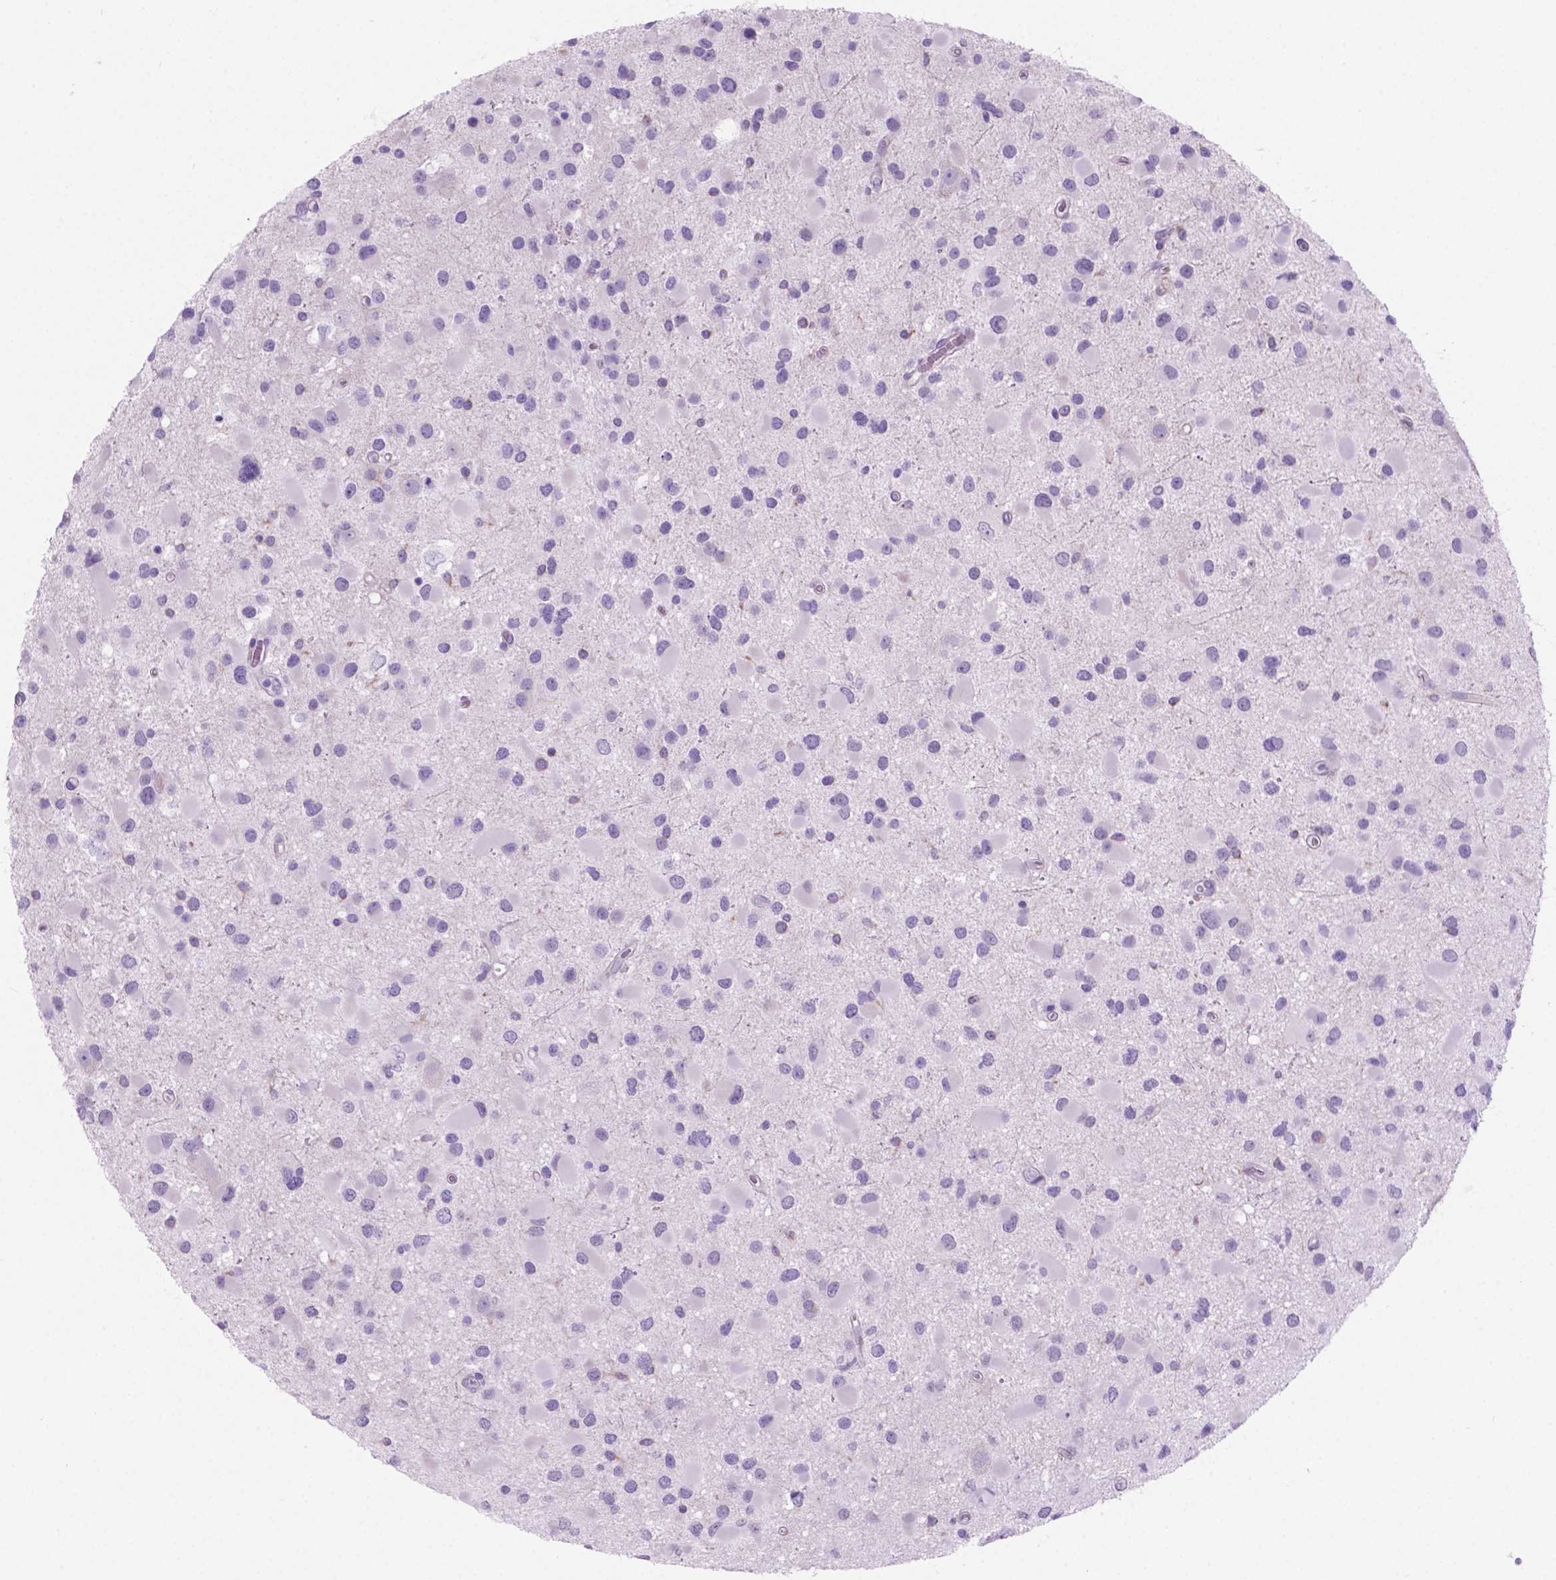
{"staining": {"intensity": "negative", "quantity": "none", "location": "none"}, "tissue": "glioma", "cell_type": "Tumor cells", "image_type": "cancer", "snomed": [{"axis": "morphology", "description": "Glioma, malignant, Low grade"}, {"axis": "topography", "description": "Brain"}], "caption": "High power microscopy histopathology image of an immunohistochemistry image of malignant glioma (low-grade), revealing no significant positivity in tumor cells.", "gene": "GRIN2B", "patient": {"sex": "female", "age": 32}}